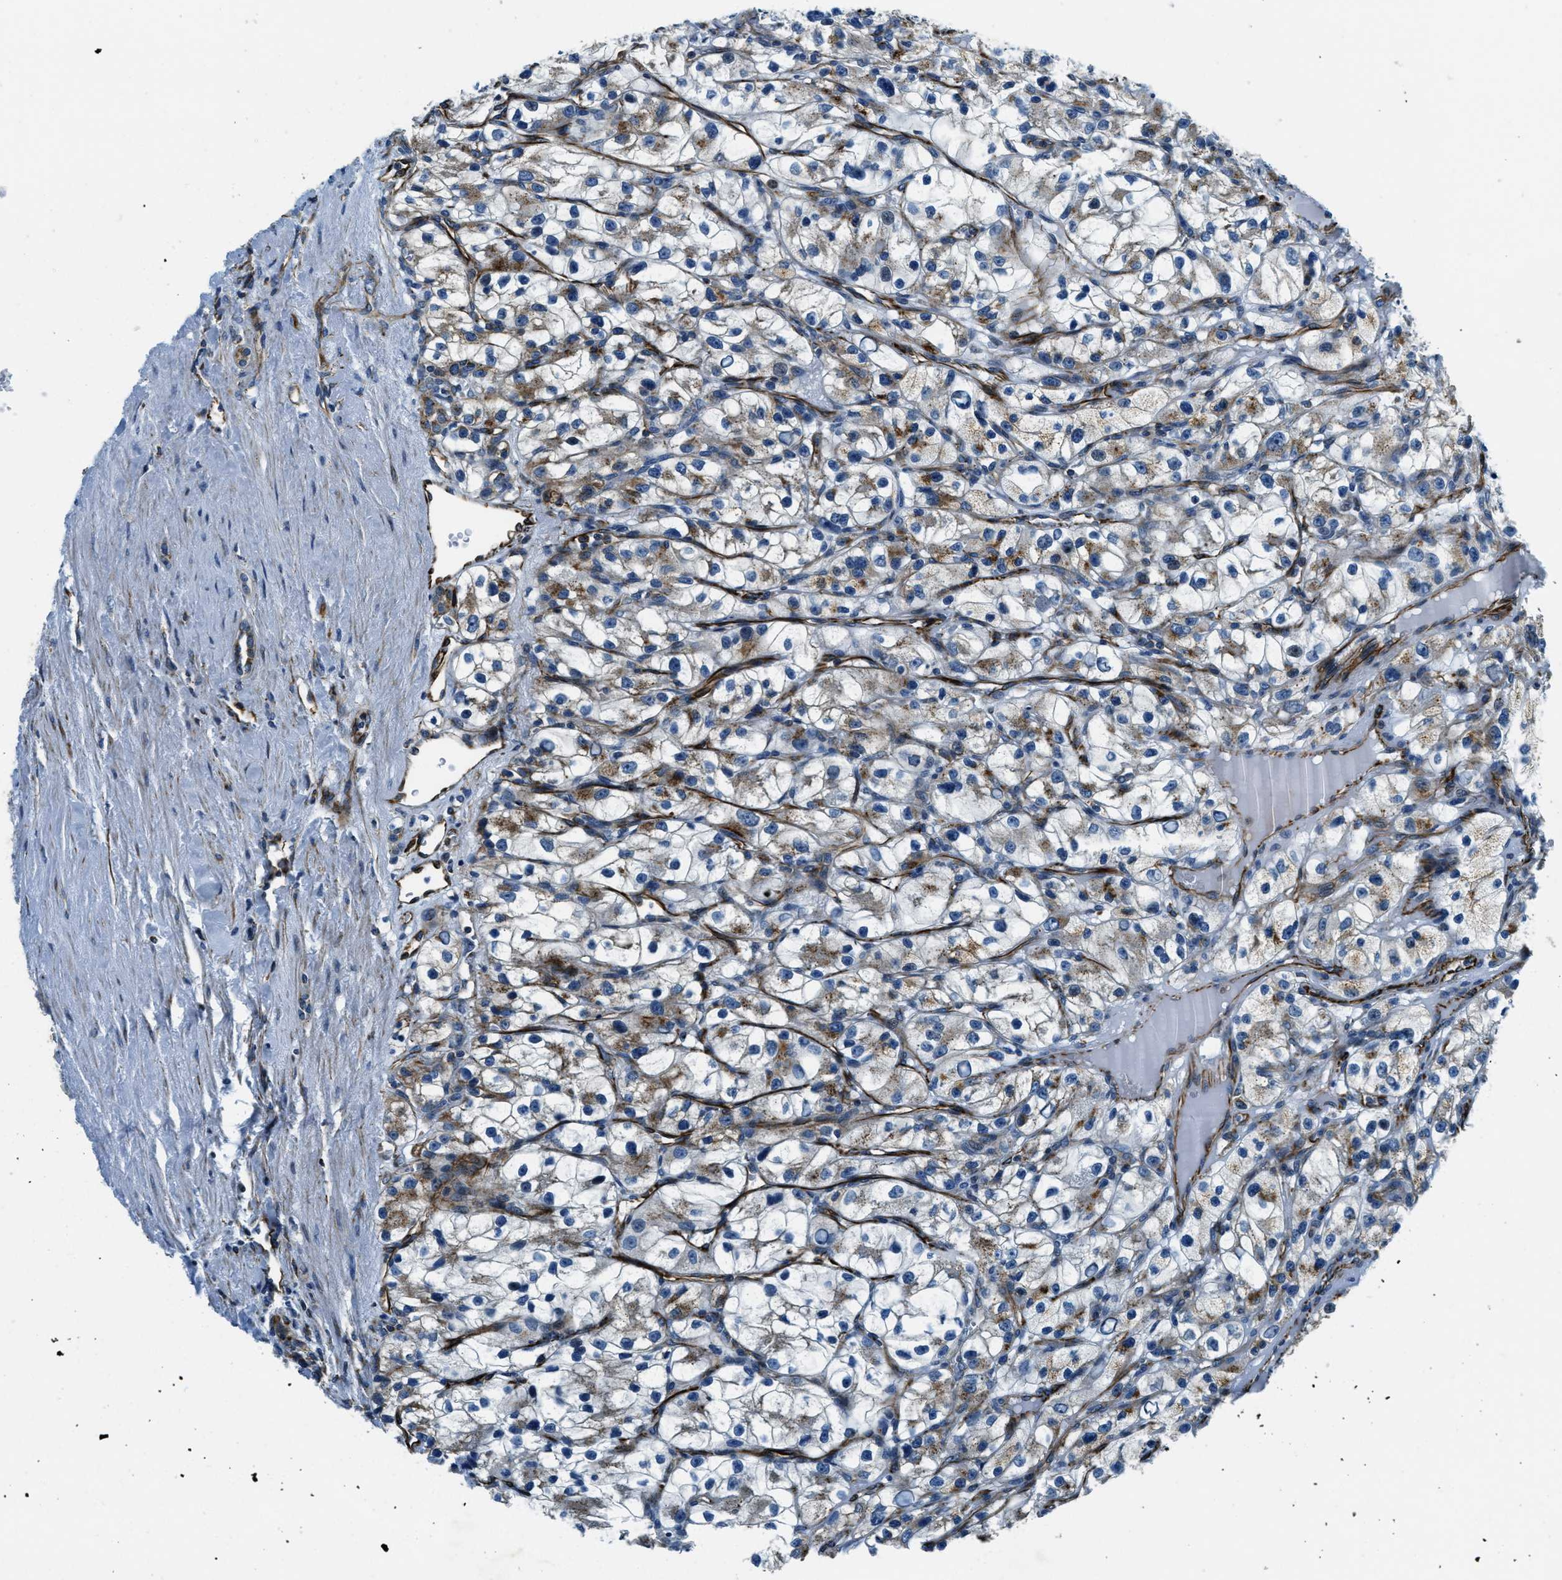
{"staining": {"intensity": "moderate", "quantity": "<25%", "location": "cytoplasmic/membranous"}, "tissue": "renal cancer", "cell_type": "Tumor cells", "image_type": "cancer", "snomed": [{"axis": "morphology", "description": "Adenocarcinoma, NOS"}, {"axis": "topography", "description": "Kidney"}], "caption": "Approximately <25% of tumor cells in human renal adenocarcinoma show moderate cytoplasmic/membranous protein expression as visualized by brown immunohistochemical staining.", "gene": "GNS", "patient": {"sex": "female", "age": 57}}